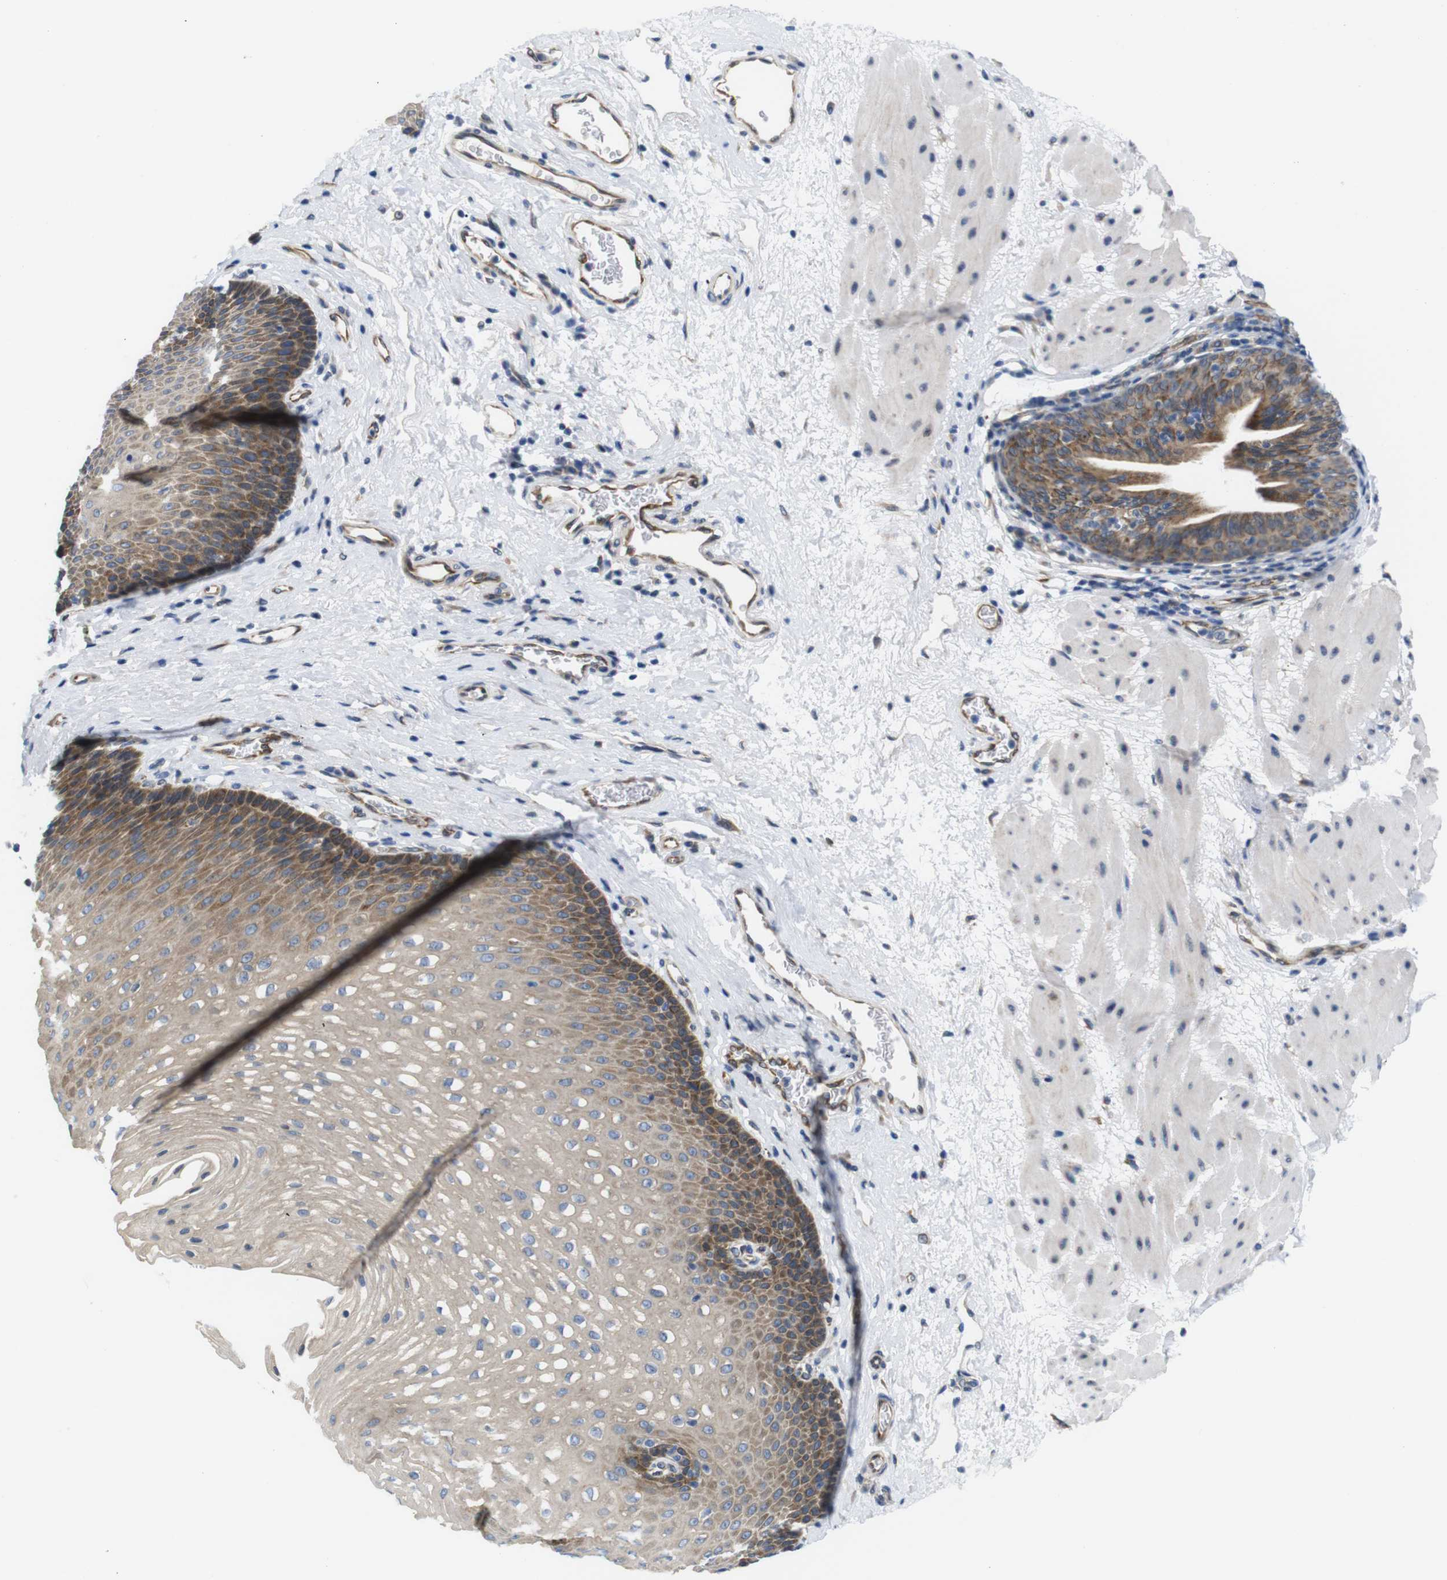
{"staining": {"intensity": "moderate", "quantity": "25%-75%", "location": "cytoplasmic/membranous"}, "tissue": "esophagus", "cell_type": "Squamous epithelial cells", "image_type": "normal", "snomed": [{"axis": "morphology", "description": "Normal tissue, NOS"}, {"axis": "topography", "description": "Esophagus"}], "caption": "Immunohistochemistry (DAB (3,3'-diaminobenzidine)) staining of normal esophagus reveals moderate cytoplasmic/membranous protein staining in about 25%-75% of squamous epithelial cells. The staining is performed using DAB (3,3'-diaminobenzidine) brown chromogen to label protein expression. The nuclei are counter-stained blue using hematoxylin.", "gene": "HACD3", "patient": {"sex": "male", "age": 48}}